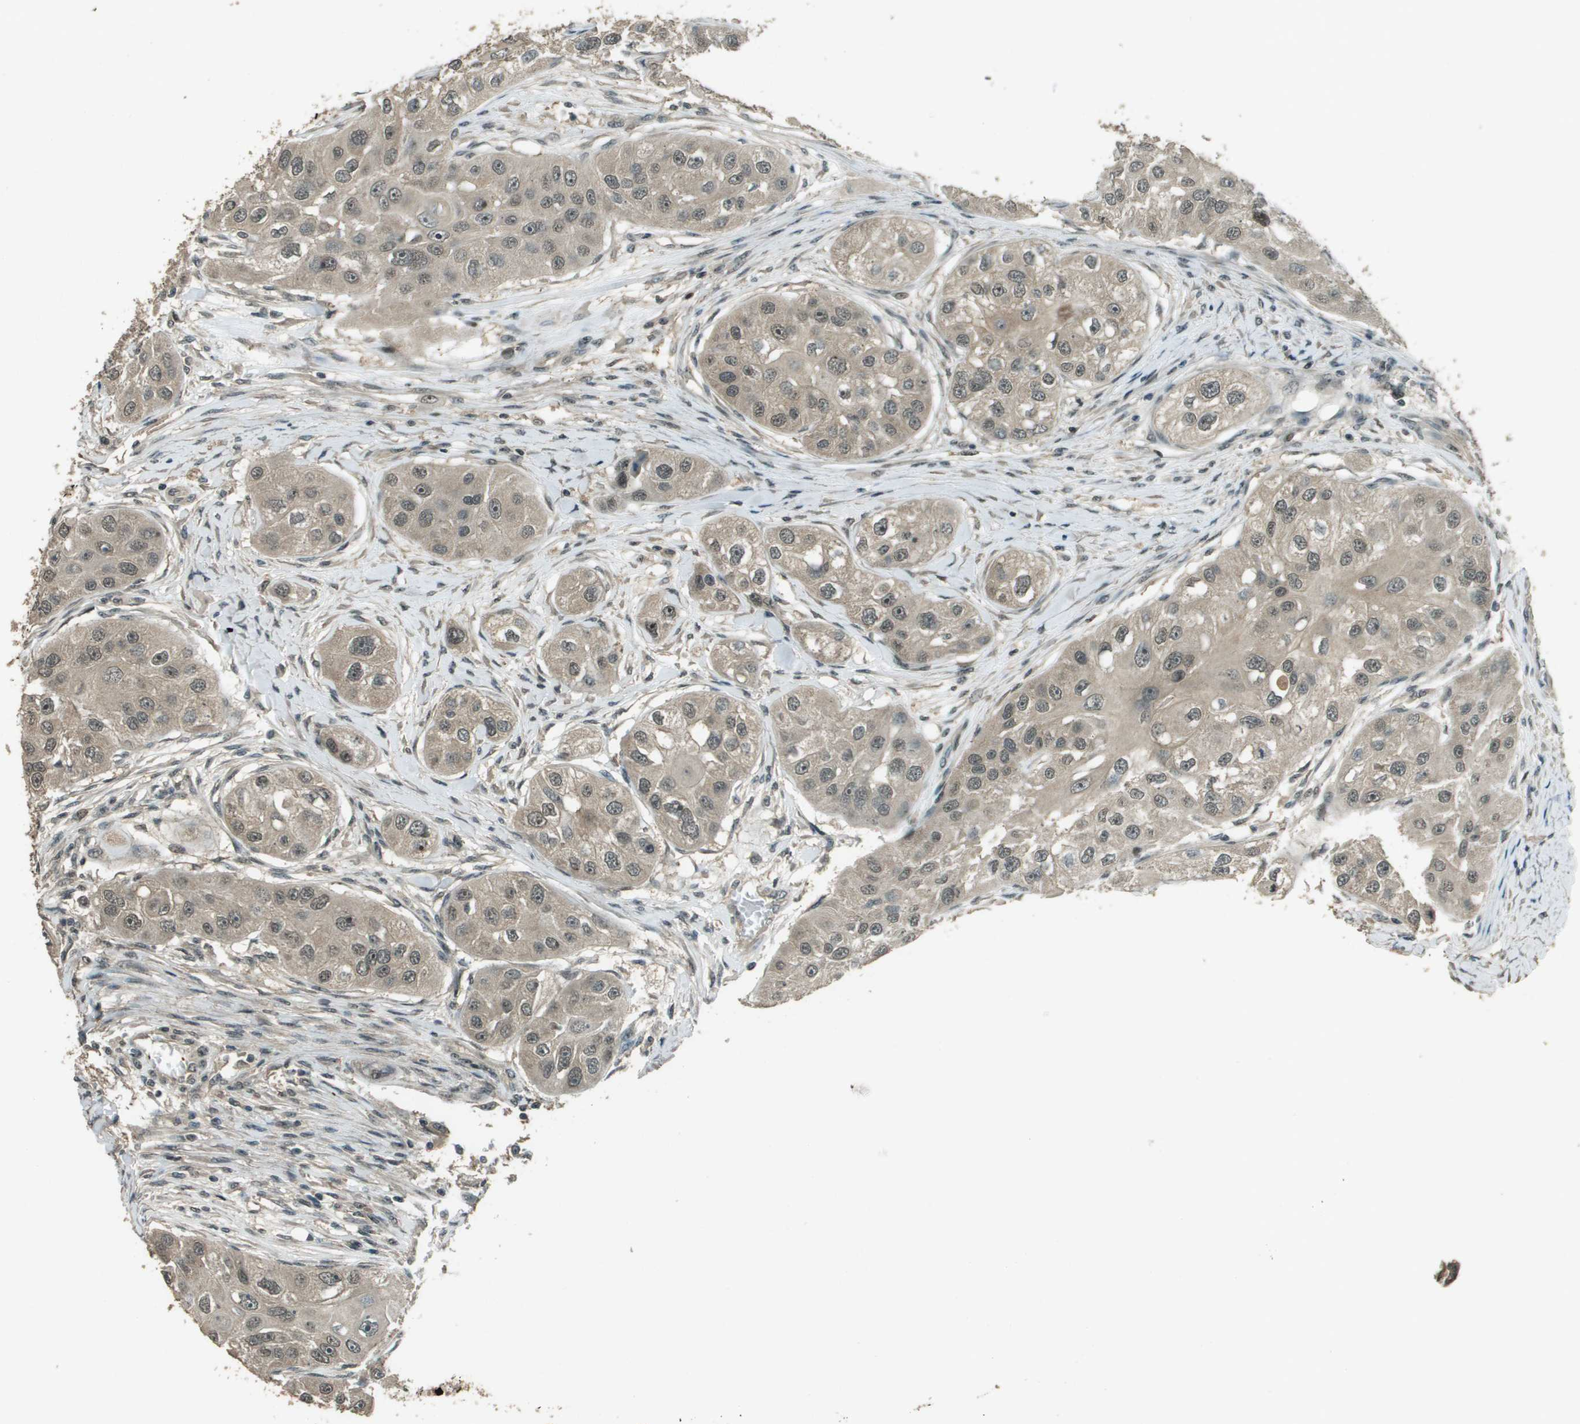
{"staining": {"intensity": "weak", "quantity": ">75%", "location": "cytoplasmic/membranous"}, "tissue": "head and neck cancer", "cell_type": "Tumor cells", "image_type": "cancer", "snomed": [{"axis": "morphology", "description": "Normal tissue, NOS"}, {"axis": "morphology", "description": "Squamous cell carcinoma, NOS"}, {"axis": "topography", "description": "Skeletal muscle"}, {"axis": "topography", "description": "Head-Neck"}], "caption": "Squamous cell carcinoma (head and neck) was stained to show a protein in brown. There is low levels of weak cytoplasmic/membranous staining in about >75% of tumor cells. Immunohistochemistry stains the protein of interest in brown and the nuclei are stained blue.", "gene": "SDC3", "patient": {"sex": "male", "age": 51}}